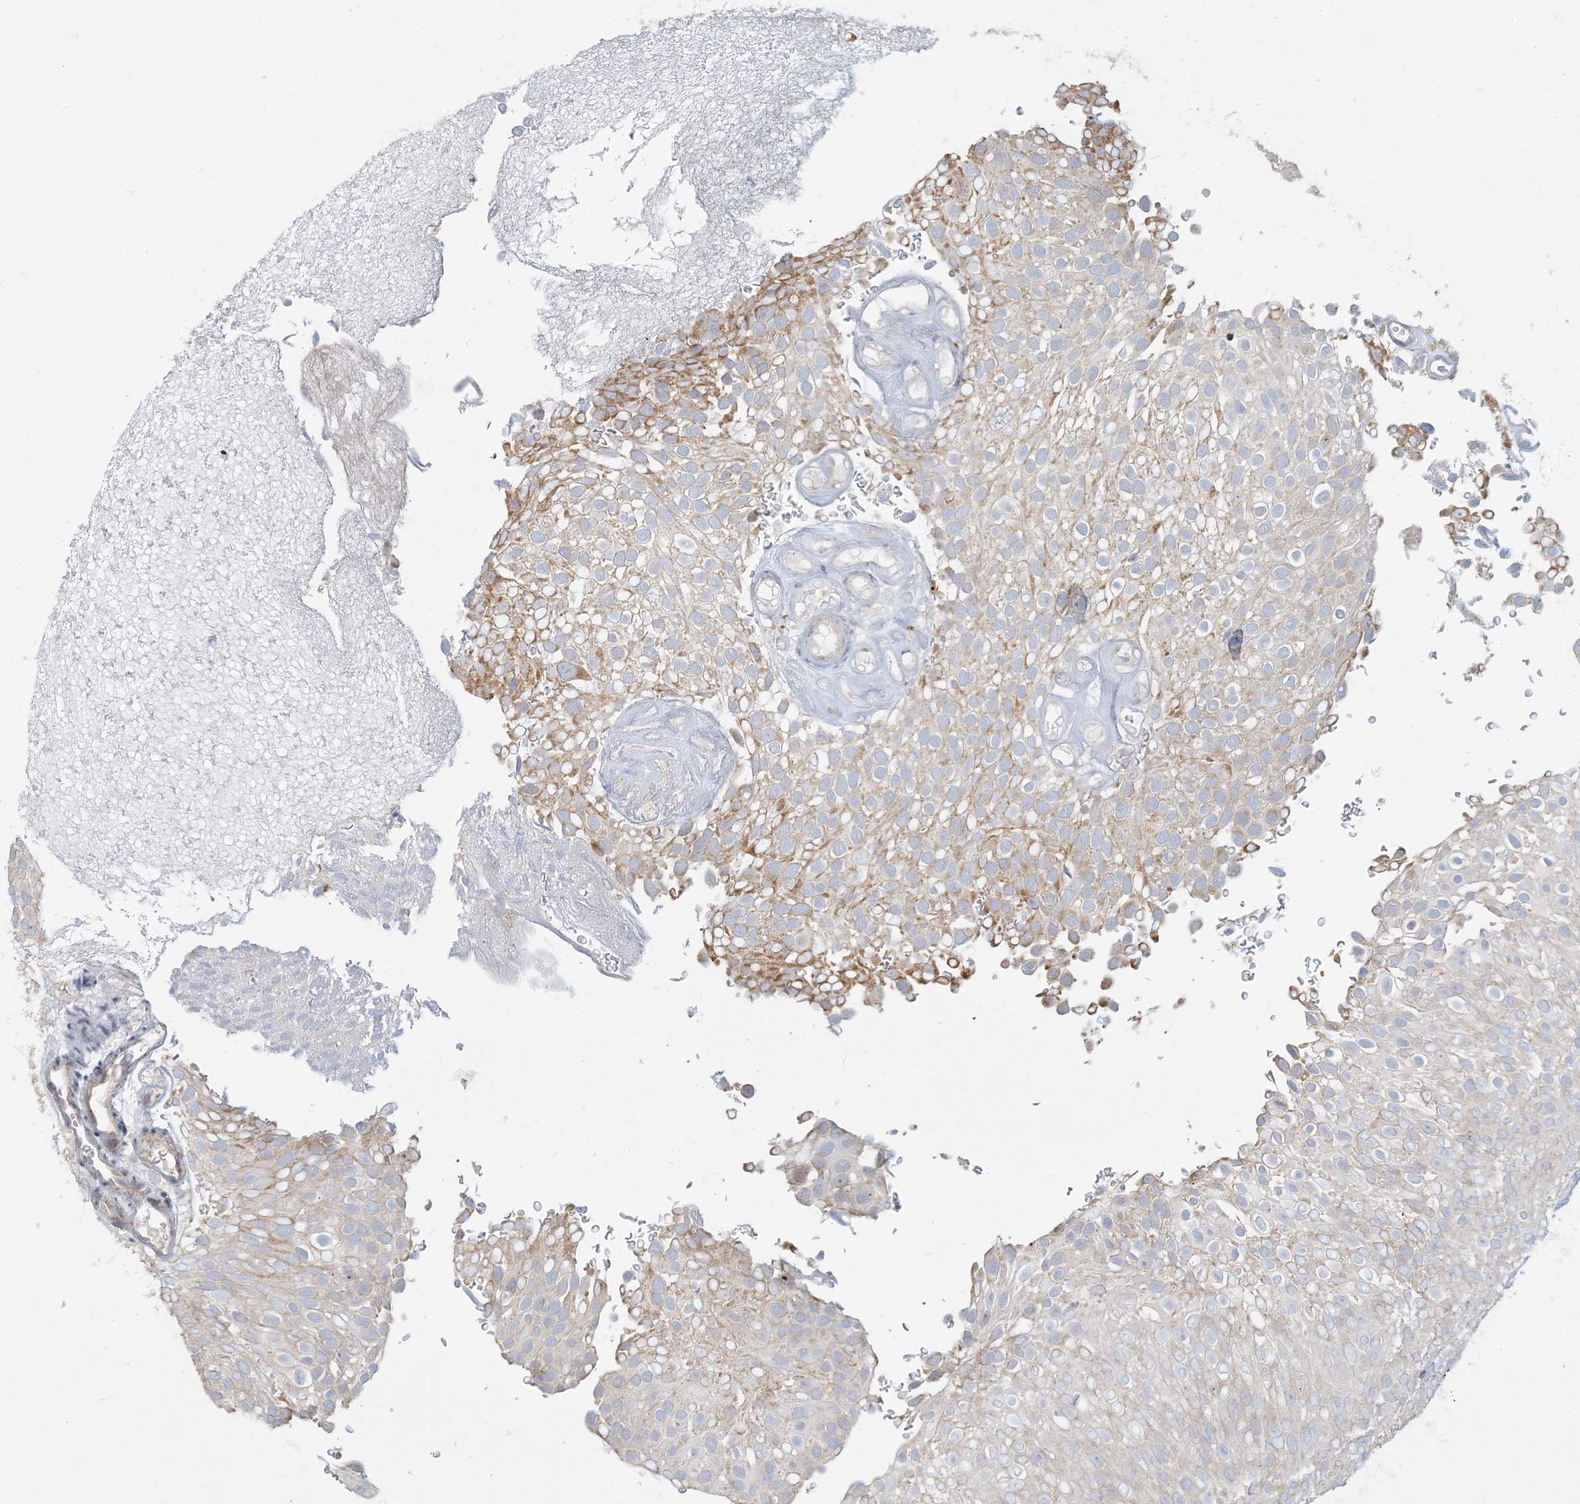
{"staining": {"intensity": "weak", "quantity": "<25%", "location": "cytoplasmic/membranous"}, "tissue": "urothelial cancer", "cell_type": "Tumor cells", "image_type": "cancer", "snomed": [{"axis": "morphology", "description": "Urothelial carcinoma, Low grade"}, {"axis": "topography", "description": "Urinary bladder"}], "caption": "The photomicrograph exhibits no significant expression in tumor cells of low-grade urothelial carcinoma.", "gene": "MCAT", "patient": {"sex": "male", "age": 78}}